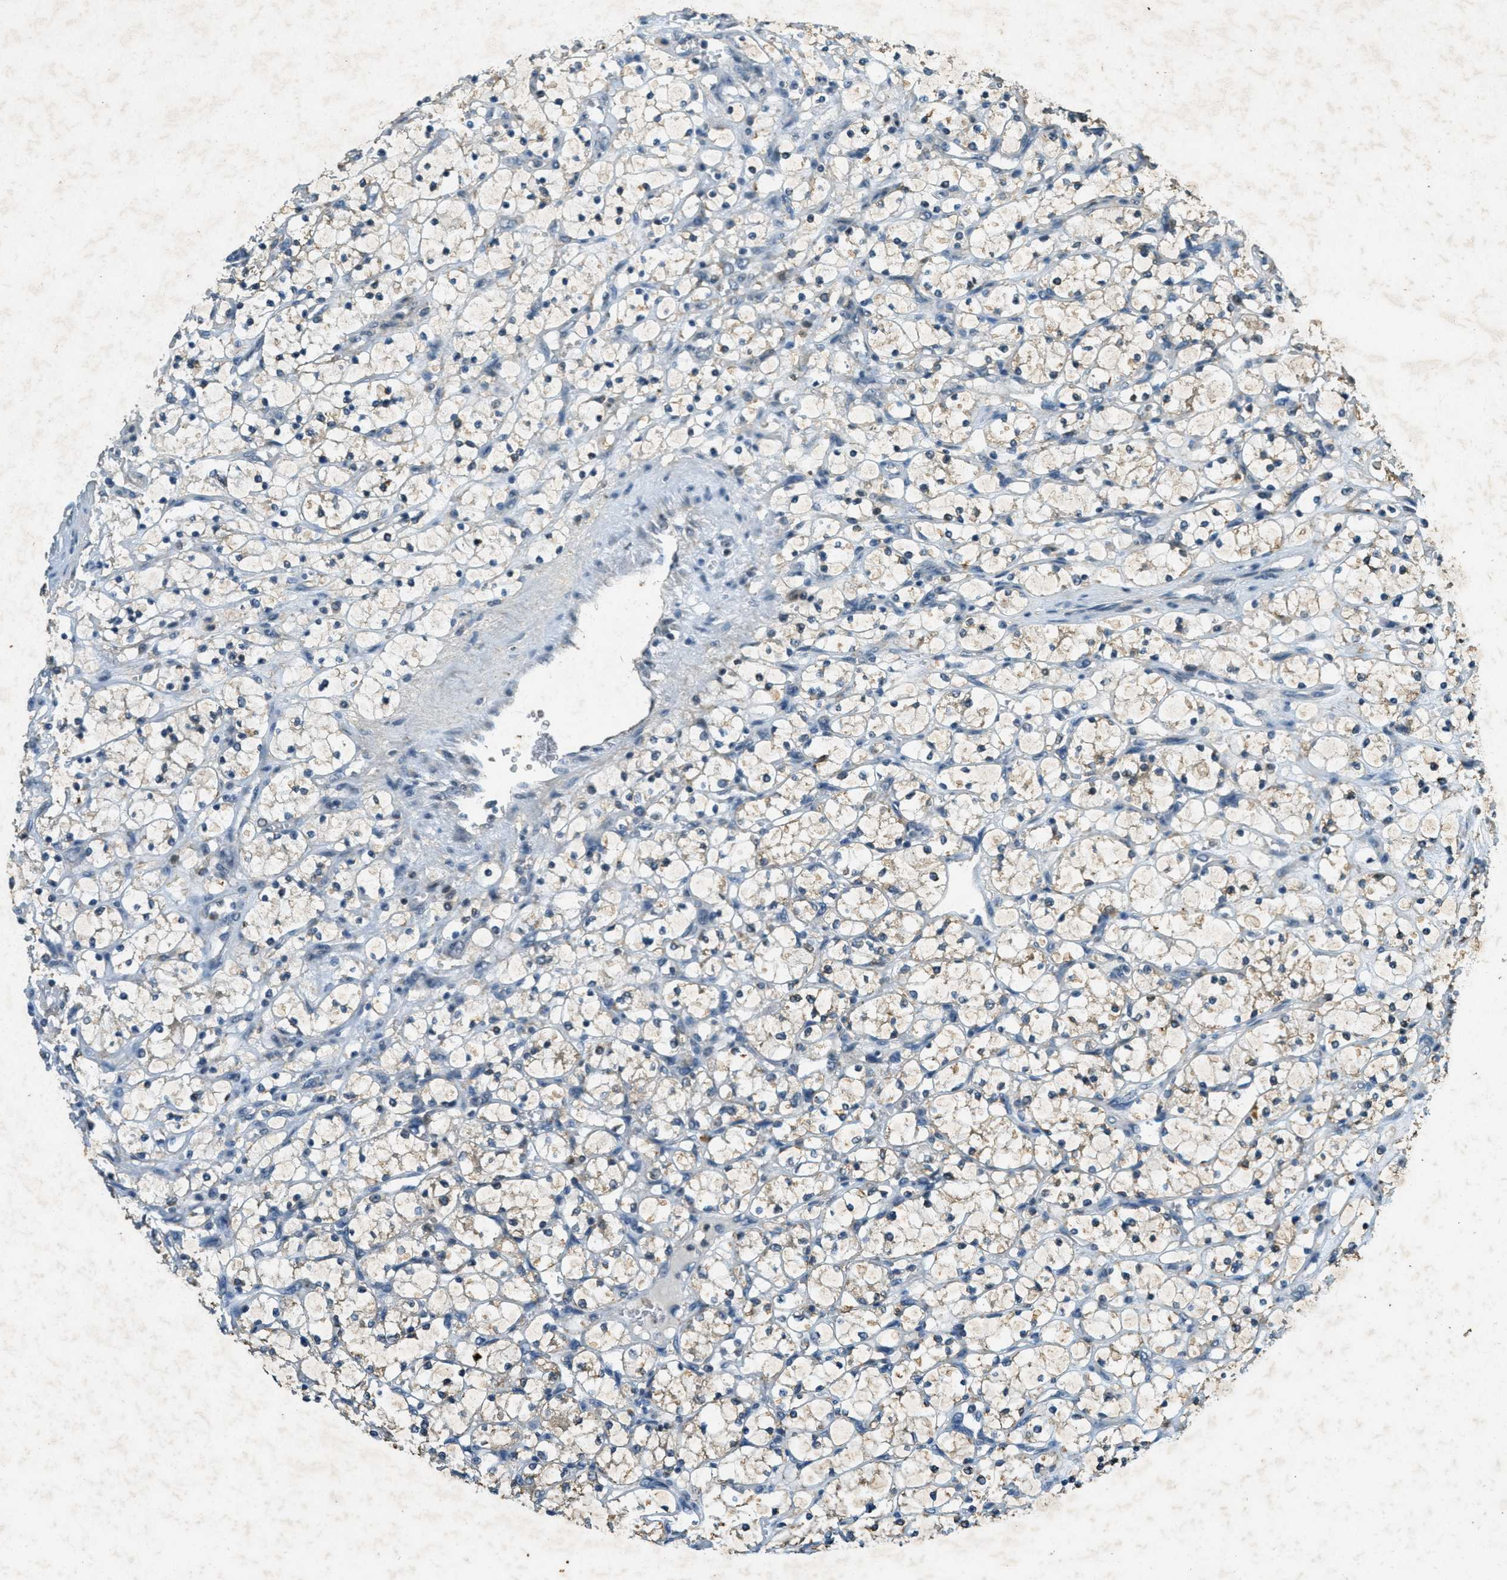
{"staining": {"intensity": "negative", "quantity": "none", "location": "none"}, "tissue": "renal cancer", "cell_type": "Tumor cells", "image_type": "cancer", "snomed": [{"axis": "morphology", "description": "Adenocarcinoma, NOS"}, {"axis": "topography", "description": "Kidney"}], "caption": "The IHC micrograph has no significant staining in tumor cells of renal adenocarcinoma tissue.", "gene": "TCF20", "patient": {"sex": "female", "age": 69}}